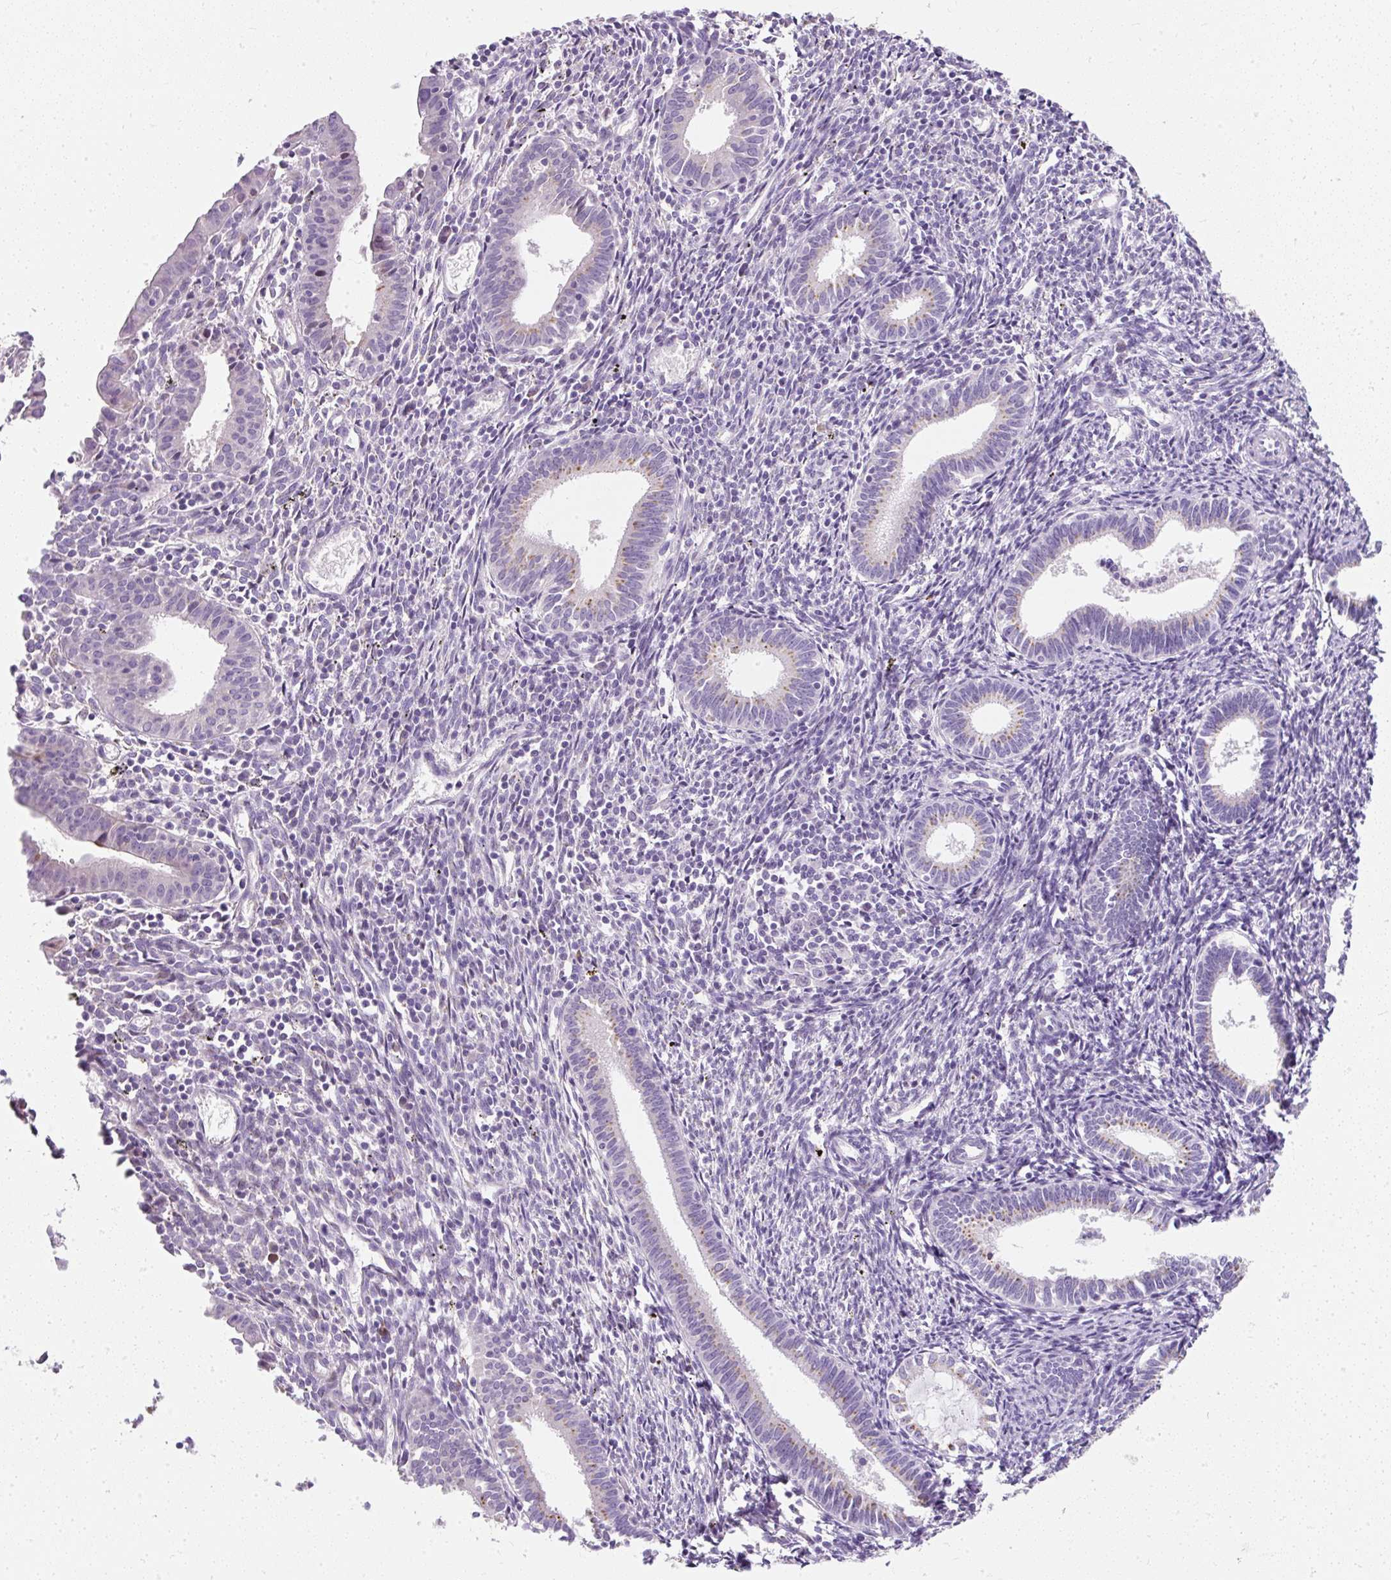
{"staining": {"intensity": "weak", "quantity": "<25%", "location": "cytoplasmic/membranous"}, "tissue": "endometrium", "cell_type": "Cells in endometrial stroma", "image_type": "normal", "snomed": [{"axis": "morphology", "description": "Normal tissue, NOS"}, {"axis": "topography", "description": "Endometrium"}], "caption": "This is a photomicrograph of IHC staining of unremarkable endometrium, which shows no expression in cells in endometrial stroma. Brightfield microscopy of immunohistochemistry stained with DAB (brown) and hematoxylin (blue), captured at high magnification.", "gene": "DTX4", "patient": {"sex": "female", "age": 41}}